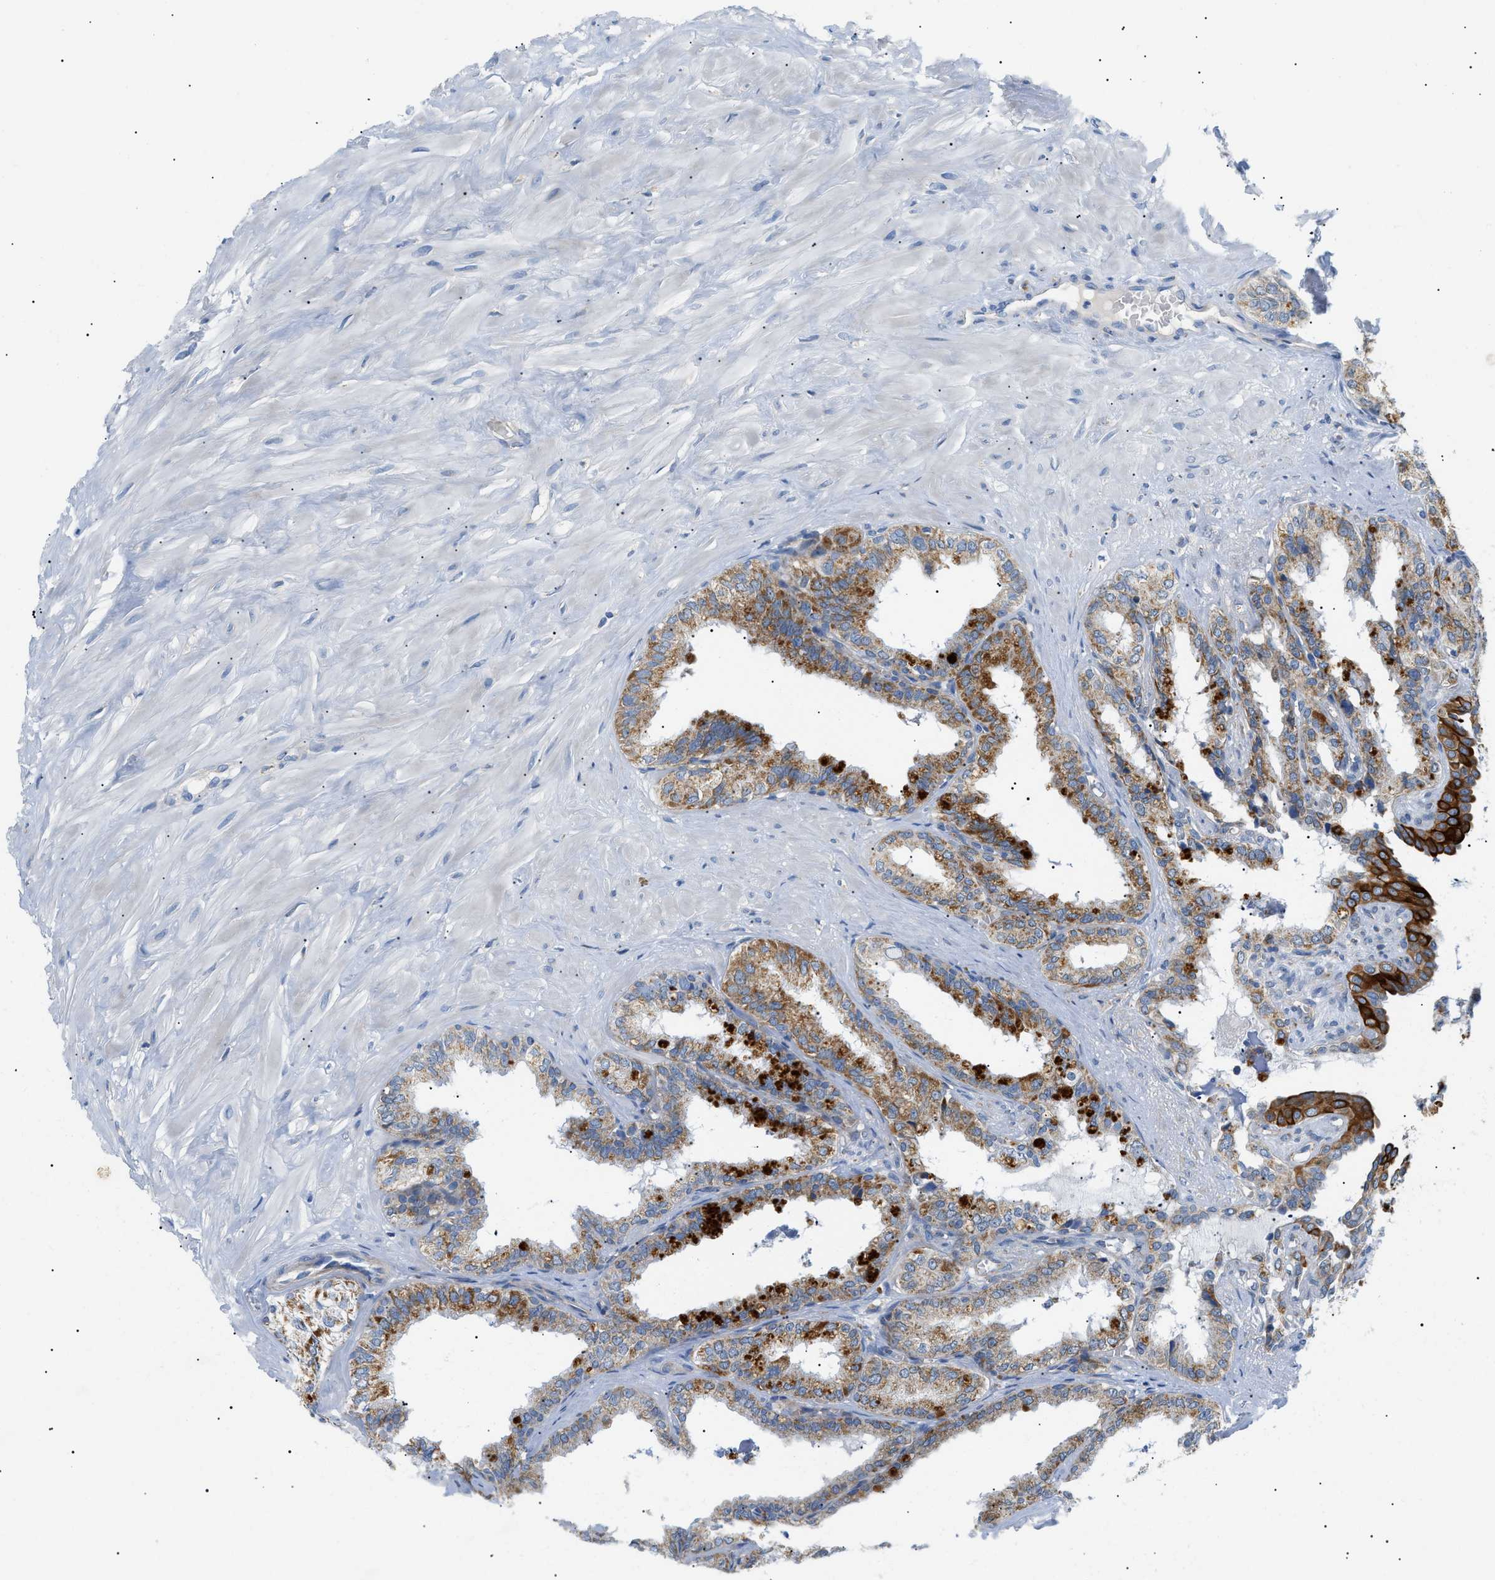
{"staining": {"intensity": "moderate", "quantity": ">75%", "location": "cytoplasmic/membranous"}, "tissue": "seminal vesicle", "cell_type": "Glandular cells", "image_type": "normal", "snomed": [{"axis": "morphology", "description": "Normal tissue, NOS"}, {"axis": "topography", "description": "Seminal veicle"}], "caption": "Immunohistochemistry (IHC) histopathology image of unremarkable seminal vesicle: seminal vesicle stained using immunohistochemistry (IHC) displays medium levels of moderate protein expression localized specifically in the cytoplasmic/membranous of glandular cells, appearing as a cytoplasmic/membranous brown color.", "gene": "TOMM6", "patient": {"sex": "male", "age": 64}}